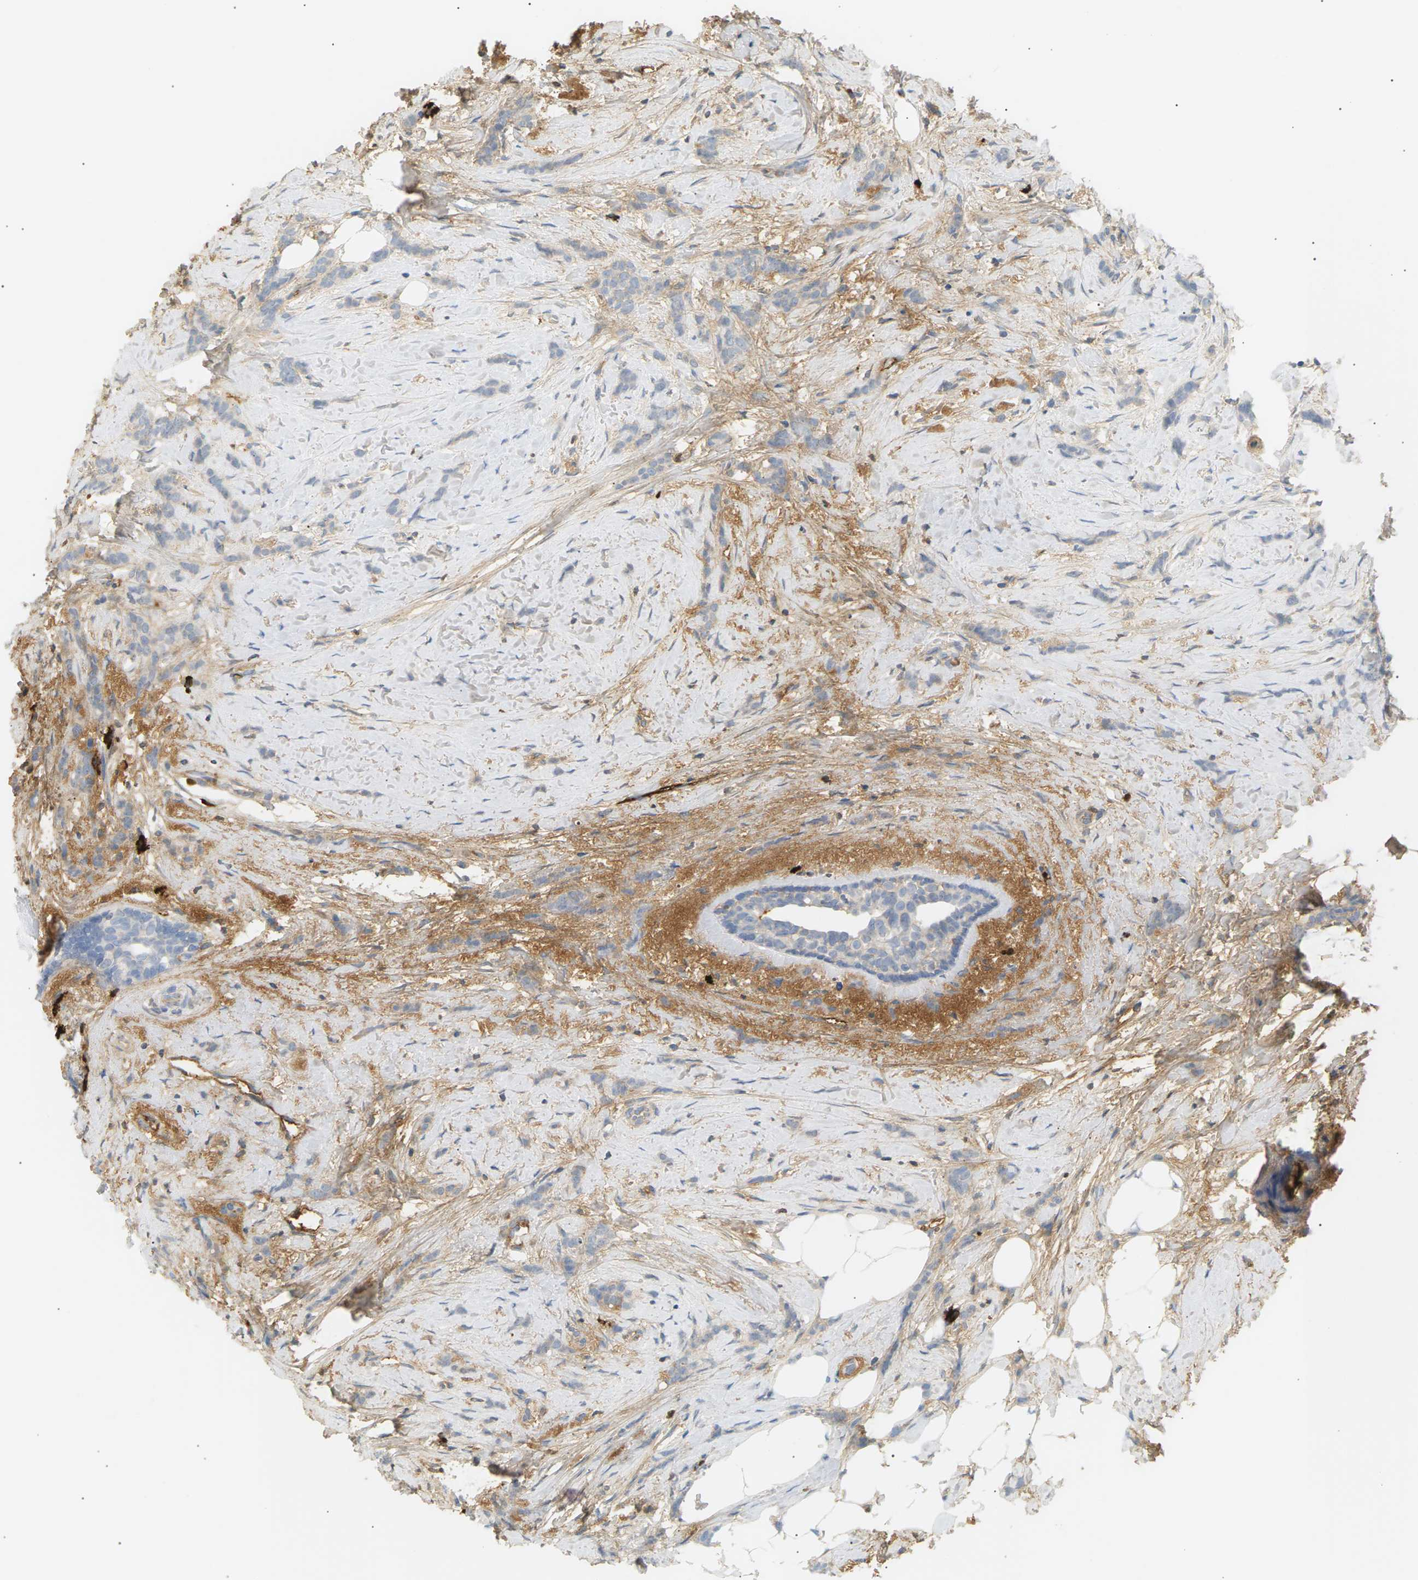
{"staining": {"intensity": "negative", "quantity": "none", "location": "none"}, "tissue": "breast cancer", "cell_type": "Tumor cells", "image_type": "cancer", "snomed": [{"axis": "morphology", "description": "Lobular carcinoma, in situ"}, {"axis": "morphology", "description": "Lobular carcinoma"}, {"axis": "topography", "description": "Breast"}], "caption": "IHC of human breast cancer shows no staining in tumor cells.", "gene": "IGLC3", "patient": {"sex": "female", "age": 41}}